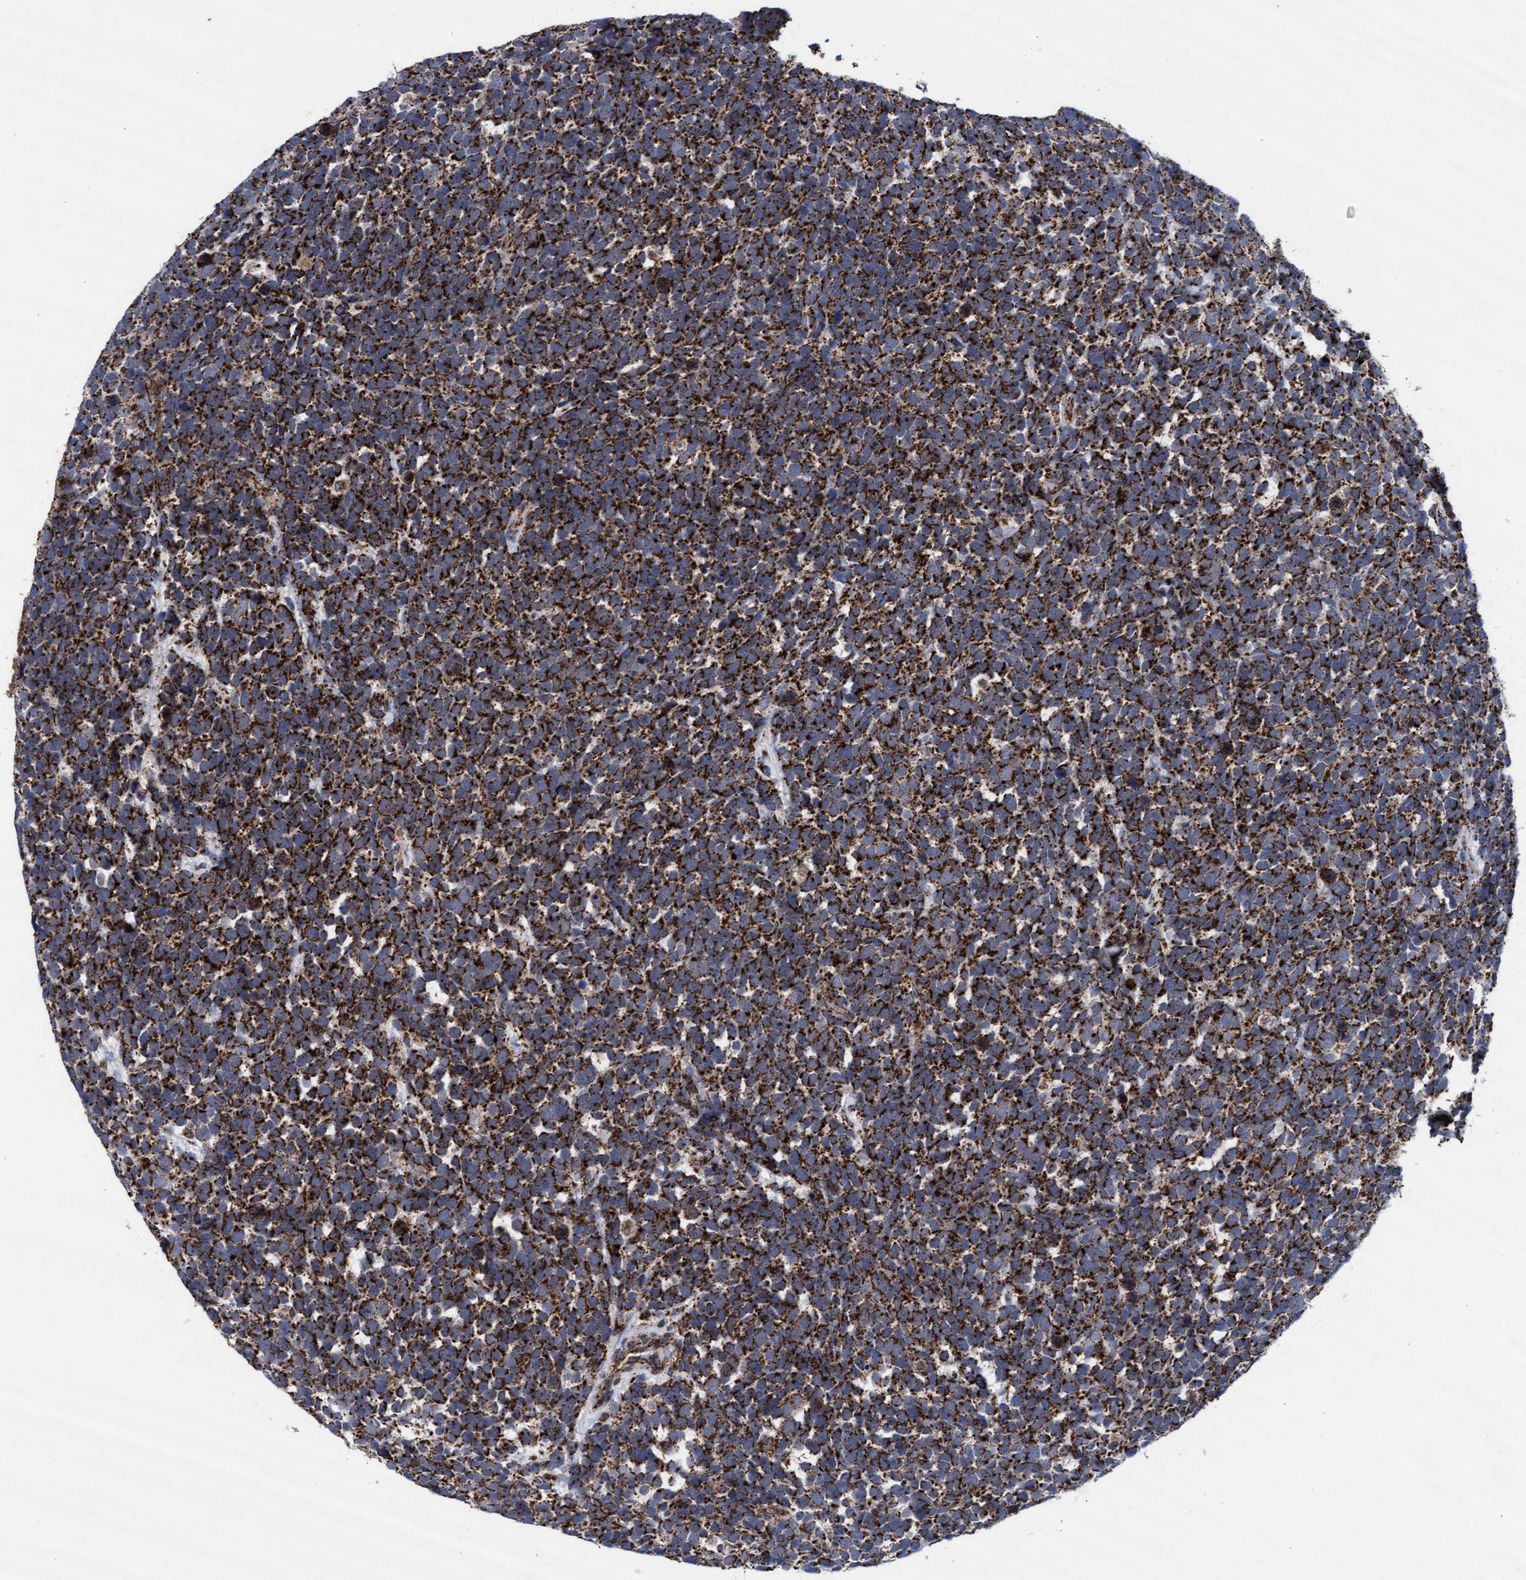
{"staining": {"intensity": "strong", "quantity": ">75%", "location": "cytoplasmic/membranous"}, "tissue": "urothelial cancer", "cell_type": "Tumor cells", "image_type": "cancer", "snomed": [{"axis": "morphology", "description": "Urothelial carcinoma, High grade"}, {"axis": "topography", "description": "Urinary bladder"}], "caption": "High-power microscopy captured an immunohistochemistry micrograph of high-grade urothelial carcinoma, revealing strong cytoplasmic/membranous staining in approximately >75% of tumor cells.", "gene": "MRPL38", "patient": {"sex": "female", "age": 82}}